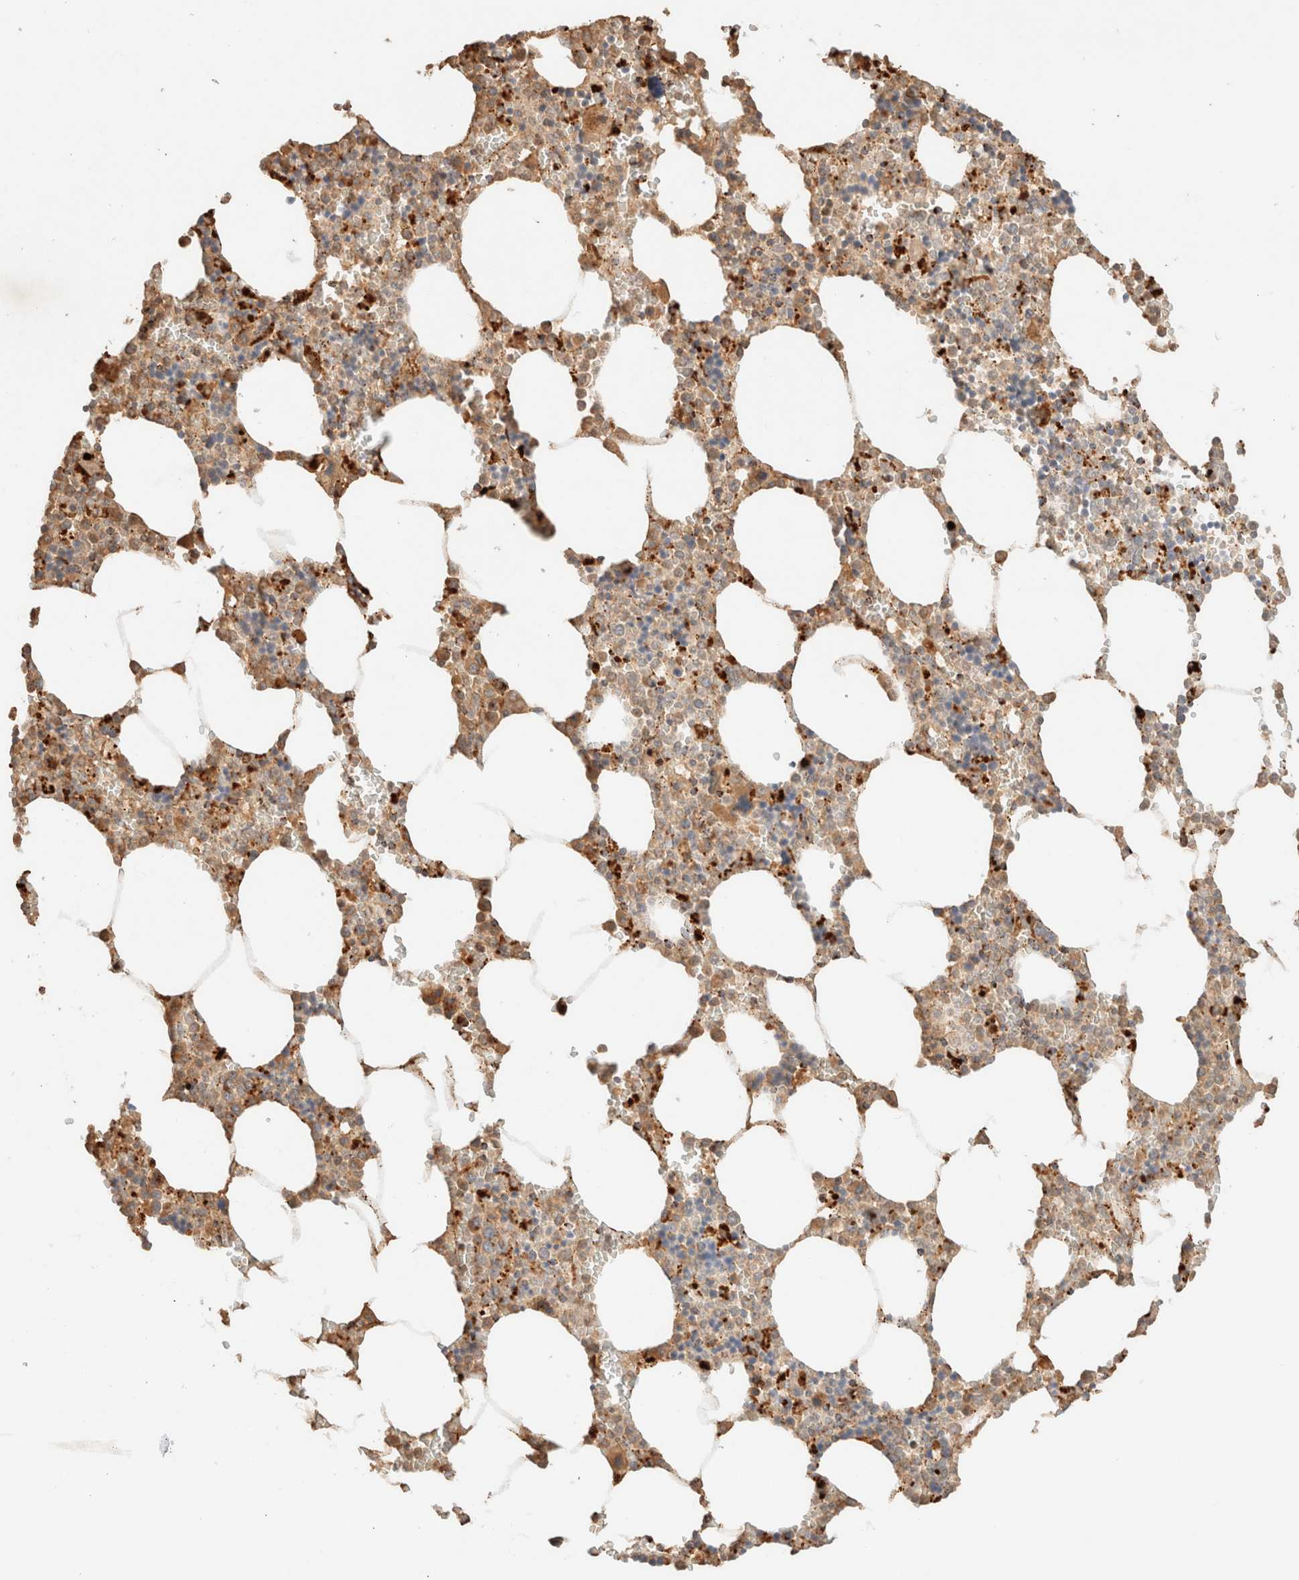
{"staining": {"intensity": "weak", "quantity": "25%-75%", "location": "cytoplasmic/membranous"}, "tissue": "bone marrow", "cell_type": "Hematopoietic cells", "image_type": "normal", "snomed": [{"axis": "morphology", "description": "Normal tissue, NOS"}, {"axis": "topography", "description": "Bone marrow"}], "caption": "Immunohistochemical staining of unremarkable bone marrow exhibits weak cytoplasmic/membranous protein positivity in about 25%-75% of hematopoietic cells.", "gene": "CTSC", "patient": {"sex": "male", "age": 70}}